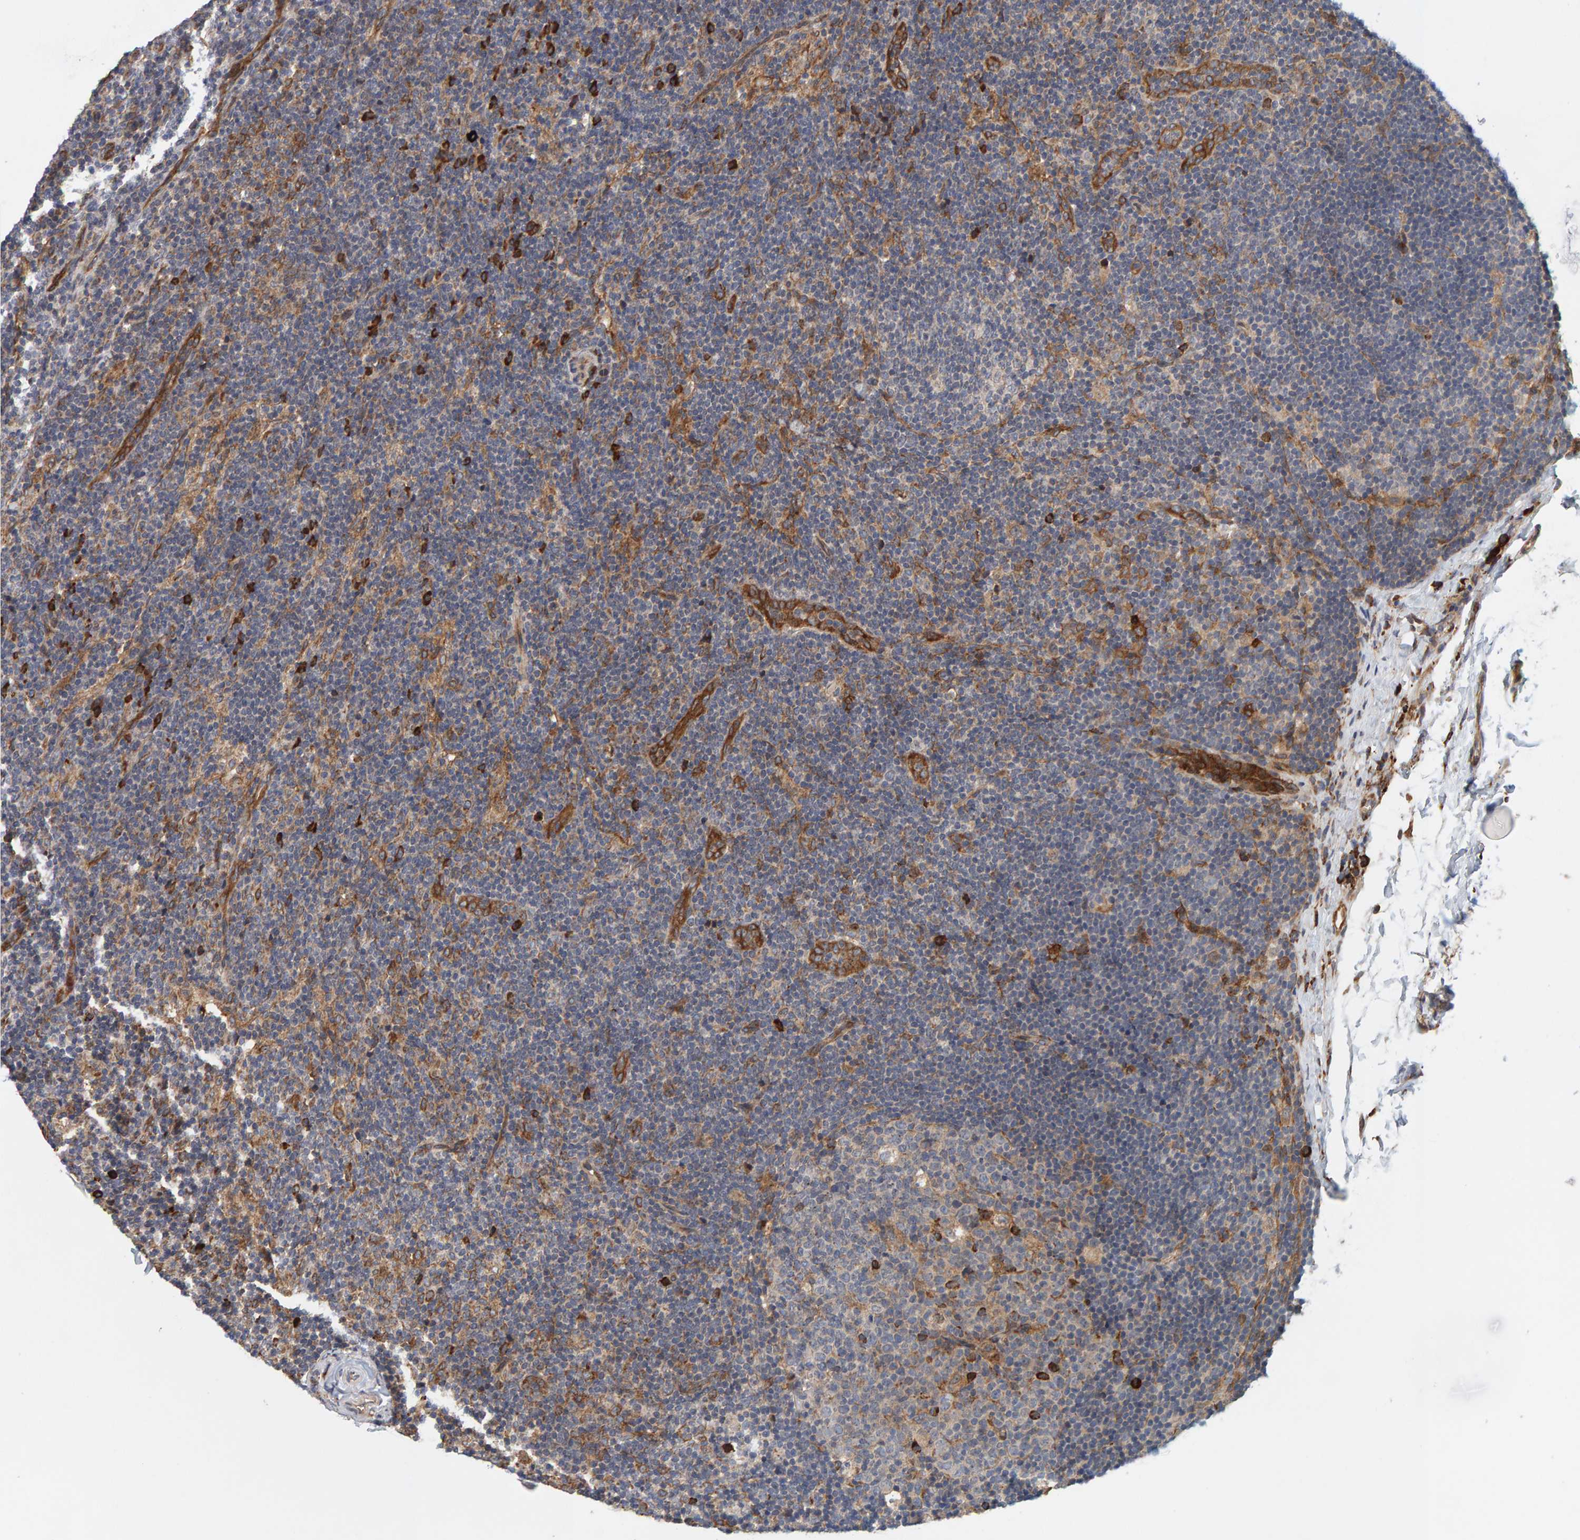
{"staining": {"intensity": "strong", "quantity": "<25%", "location": "cytoplasmic/membranous"}, "tissue": "lymph node", "cell_type": "Germinal center cells", "image_type": "normal", "snomed": [{"axis": "morphology", "description": "Normal tissue, NOS"}, {"axis": "topography", "description": "Lymph node"}], "caption": "Protein analysis of normal lymph node demonstrates strong cytoplasmic/membranous positivity in about <25% of germinal center cells.", "gene": "BAIAP2", "patient": {"sex": "female", "age": 22}}